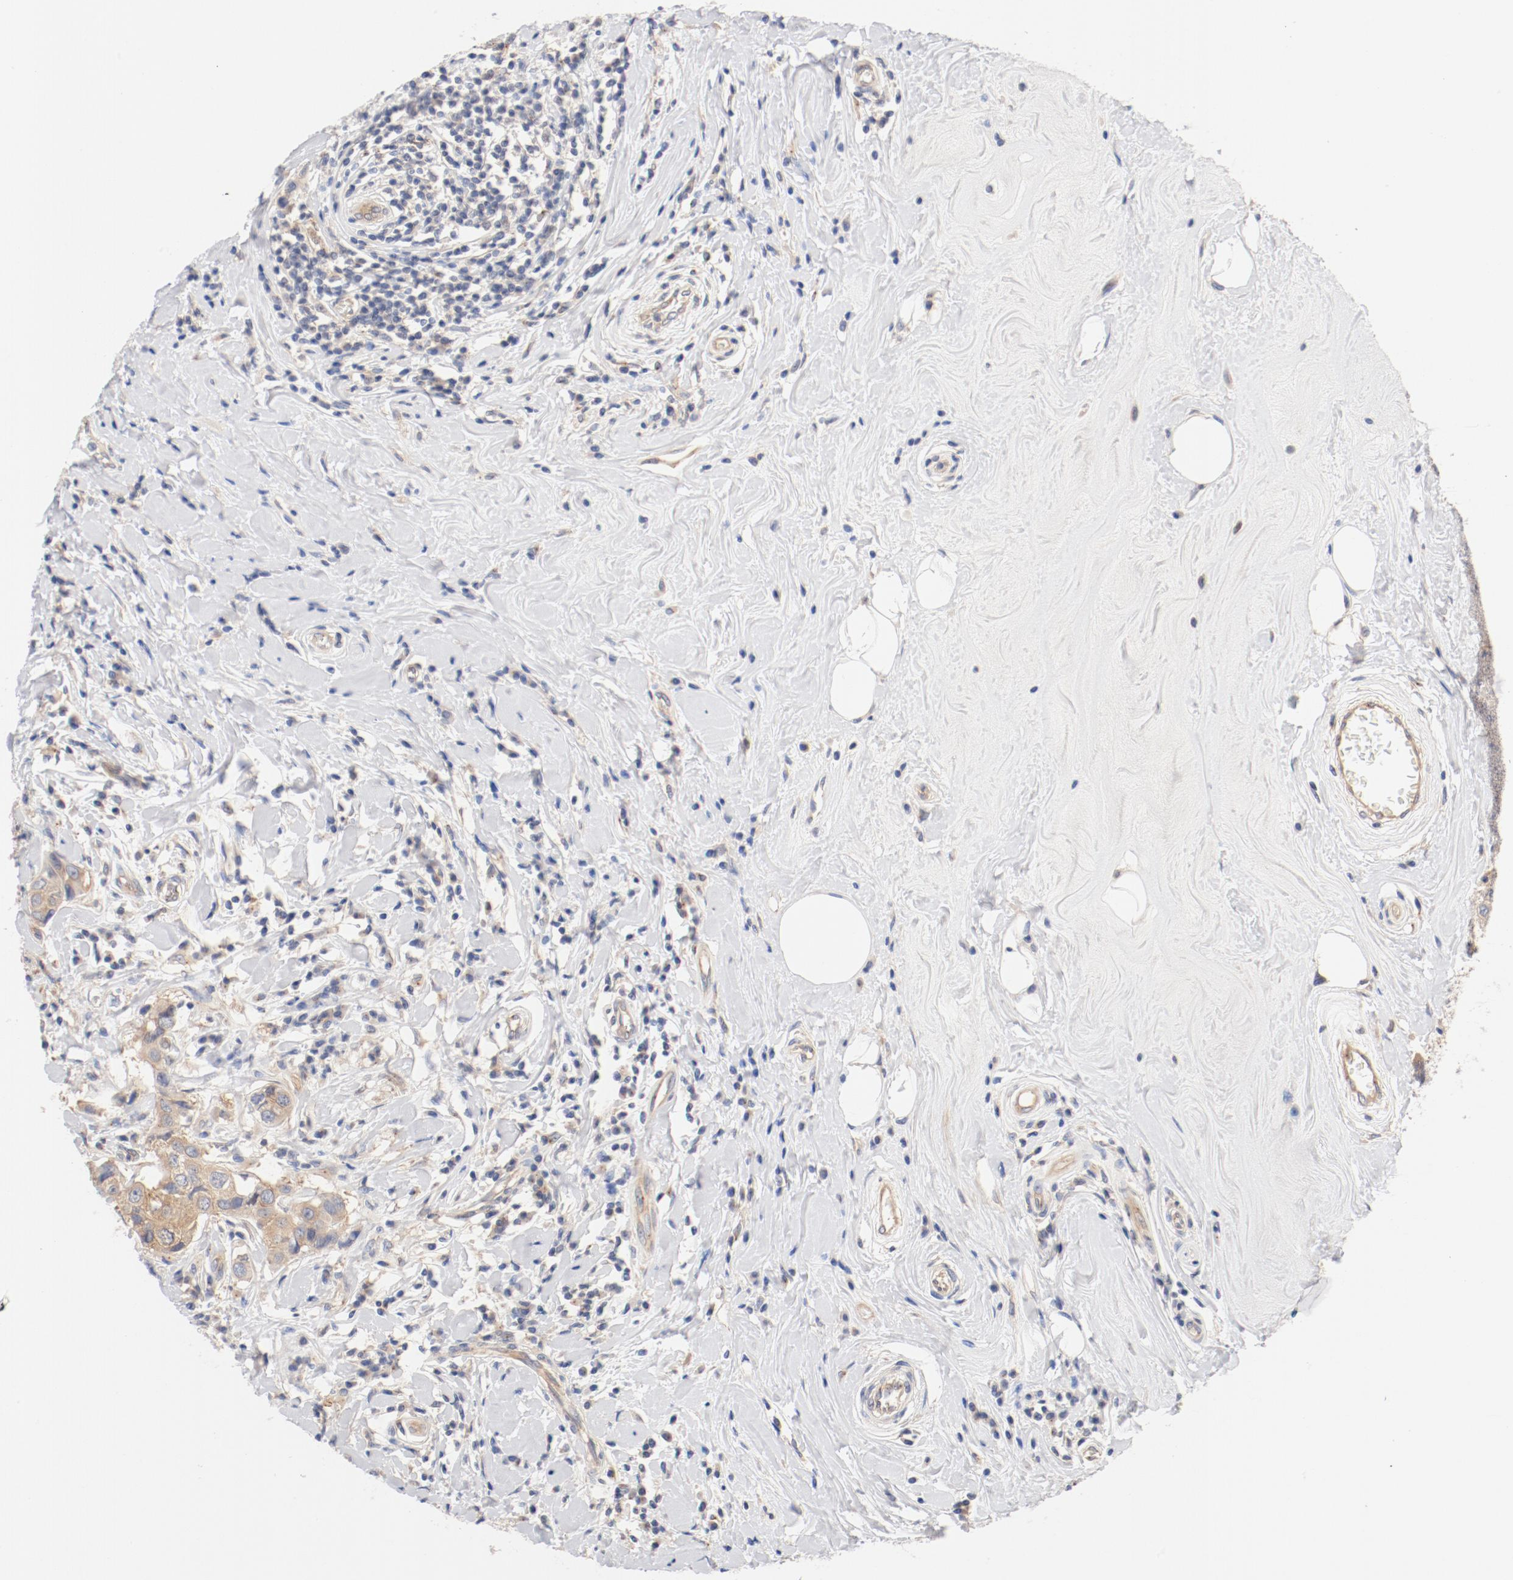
{"staining": {"intensity": "weak", "quantity": ">75%", "location": "cytoplasmic/membranous"}, "tissue": "breast cancer", "cell_type": "Tumor cells", "image_type": "cancer", "snomed": [{"axis": "morphology", "description": "Duct carcinoma"}, {"axis": "topography", "description": "Breast"}], "caption": "Immunohistochemistry photomicrograph of neoplastic tissue: breast cancer (infiltrating ductal carcinoma) stained using immunohistochemistry (IHC) shows low levels of weak protein expression localized specifically in the cytoplasmic/membranous of tumor cells, appearing as a cytoplasmic/membranous brown color.", "gene": "DYNC1H1", "patient": {"sex": "female", "age": 27}}